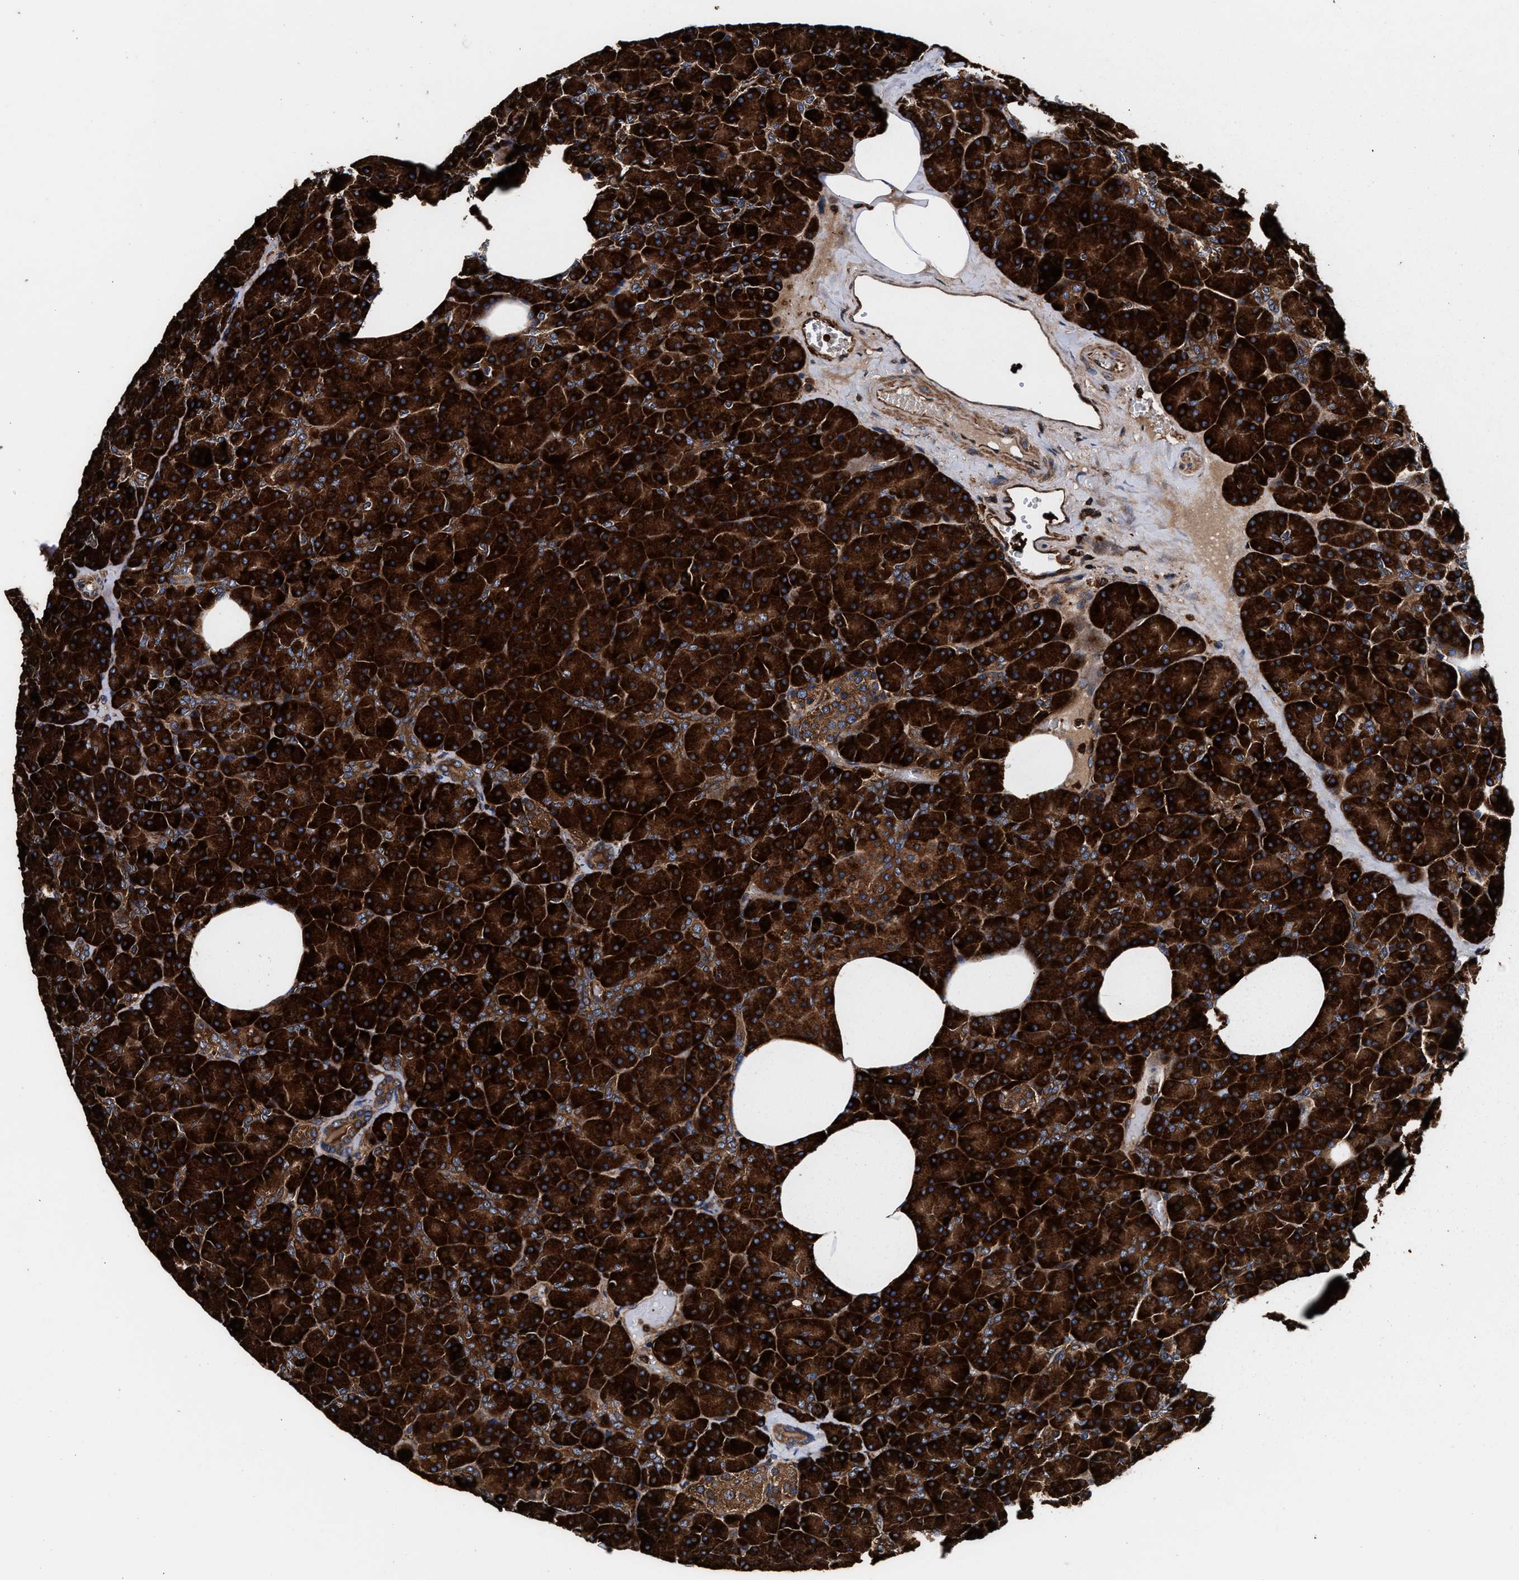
{"staining": {"intensity": "strong", "quantity": ">75%", "location": "cytoplasmic/membranous"}, "tissue": "pancreas", "cell_type": "Exocrine glandular cells", "image_type": "normal", "snomed": [{"axis": "morphology", "description": "Normal tissue, NOS"}, {"axis": "morphology", "description": "Carcinoid, malignant, NOS"}, {"axis": "topography", "description": "Pancreas"}], "caption": "IHC image of unremarkable pancreas stained for a protein (brown), which exhibits high levels of strong cytoplasmic/membranous staining in approximately >75% of exocrine glandular cells.", "gene": "ENSG00000286112", "patient": {"sex": "female", "age": 35}}